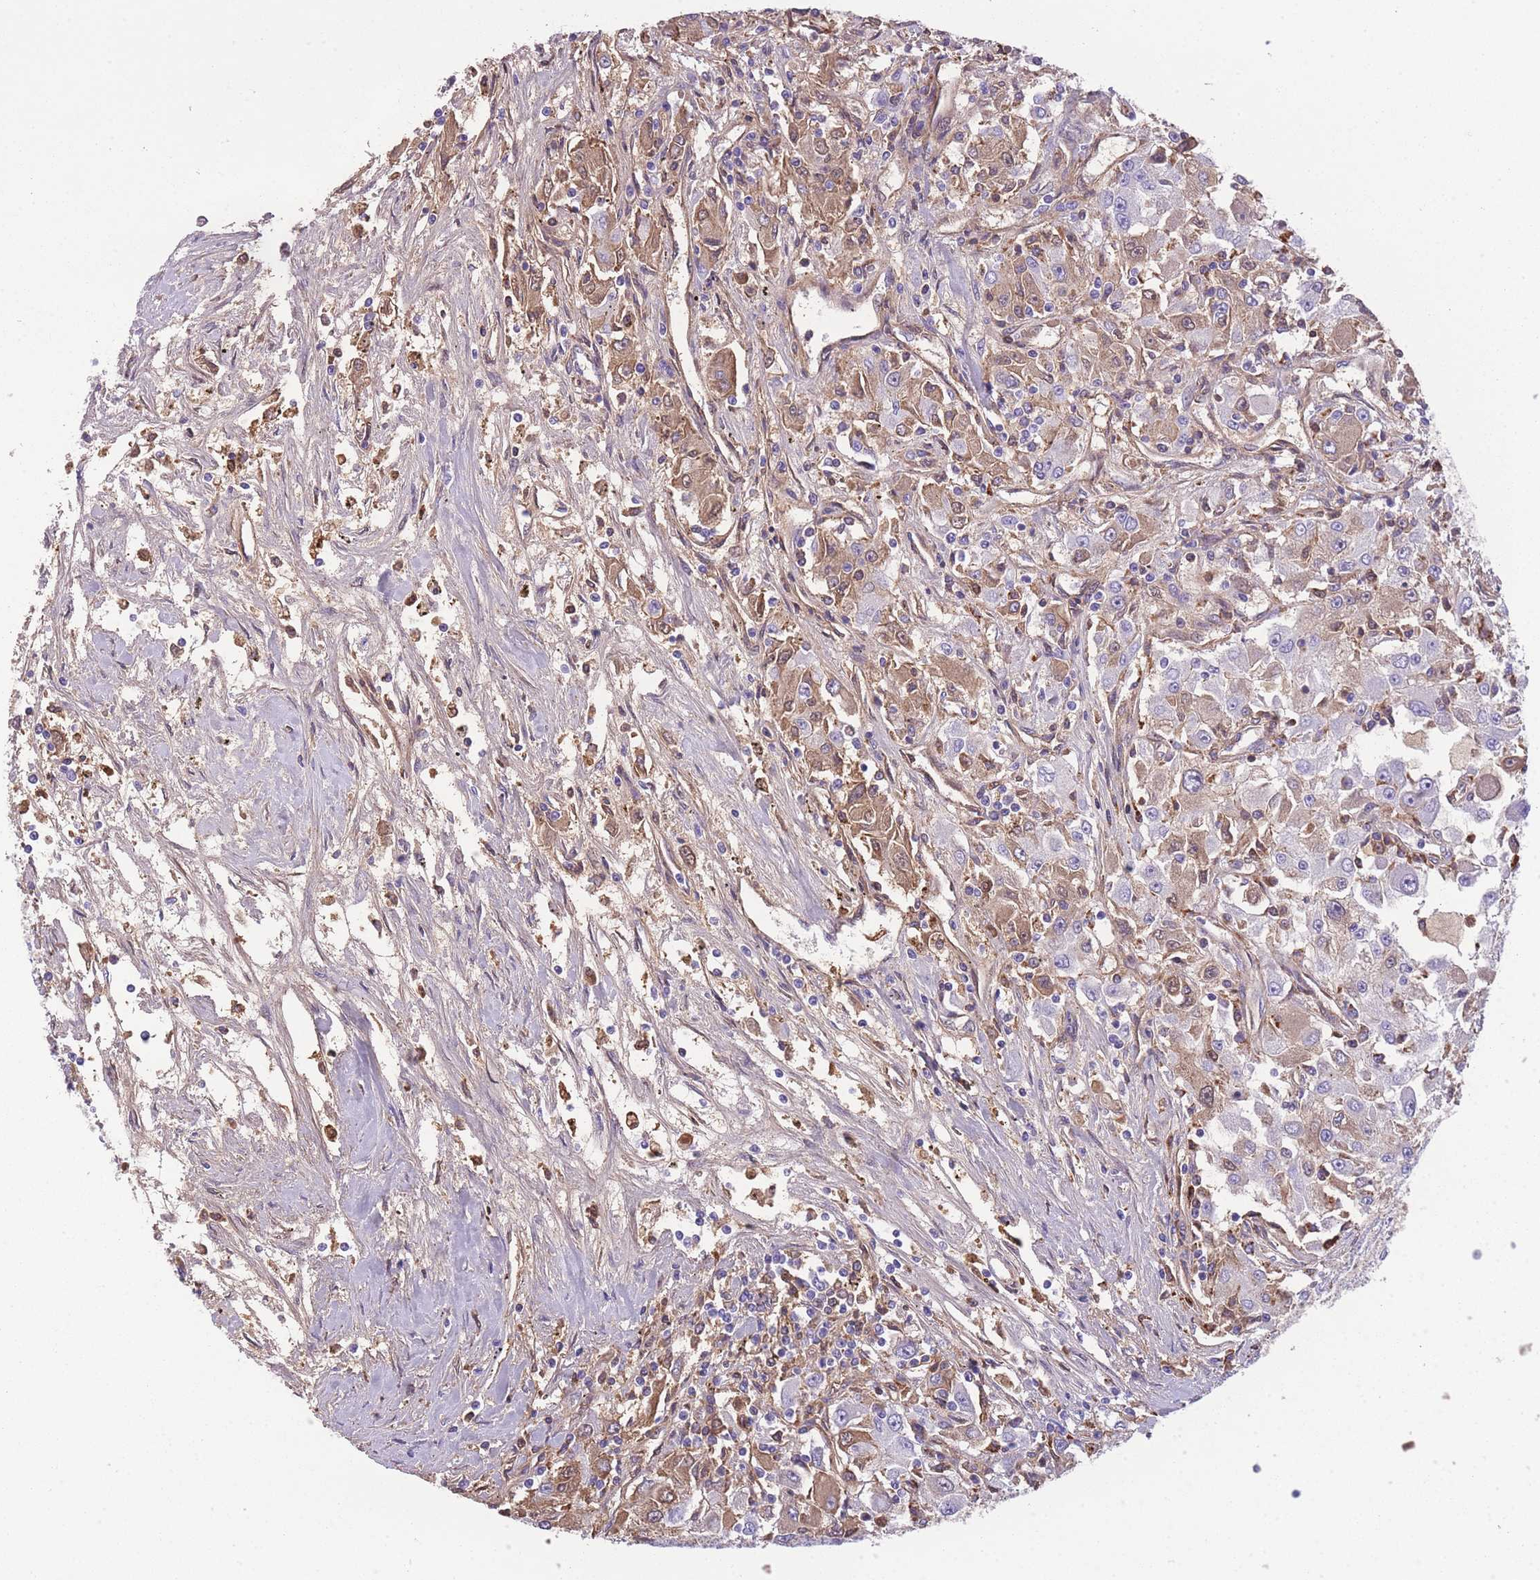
{"staining": {"intensity": "weak", "quantity": "25%-75%", "location": "cytoplasmic/membranous"}, "tissue": "renal cancer", "cell_type": "Tumor cells", "image_type": "cancer", "snomed": [{"axis": "morphology", "description": "Adenocarcinoma, NOS"}, {"axis": "topography", "description": "Kidney"}], "caption": "Immunohistochemical staining of human adenocarcinoma (renal) displays weak cytoplasmic/membranous protein expression in about 25%-75% of tumor cells. The protein of interest is shown in brown color, while the nuclei are stained blue.", "gene": "GNAT1", "patient": {"sex": "female", "age": 67}}